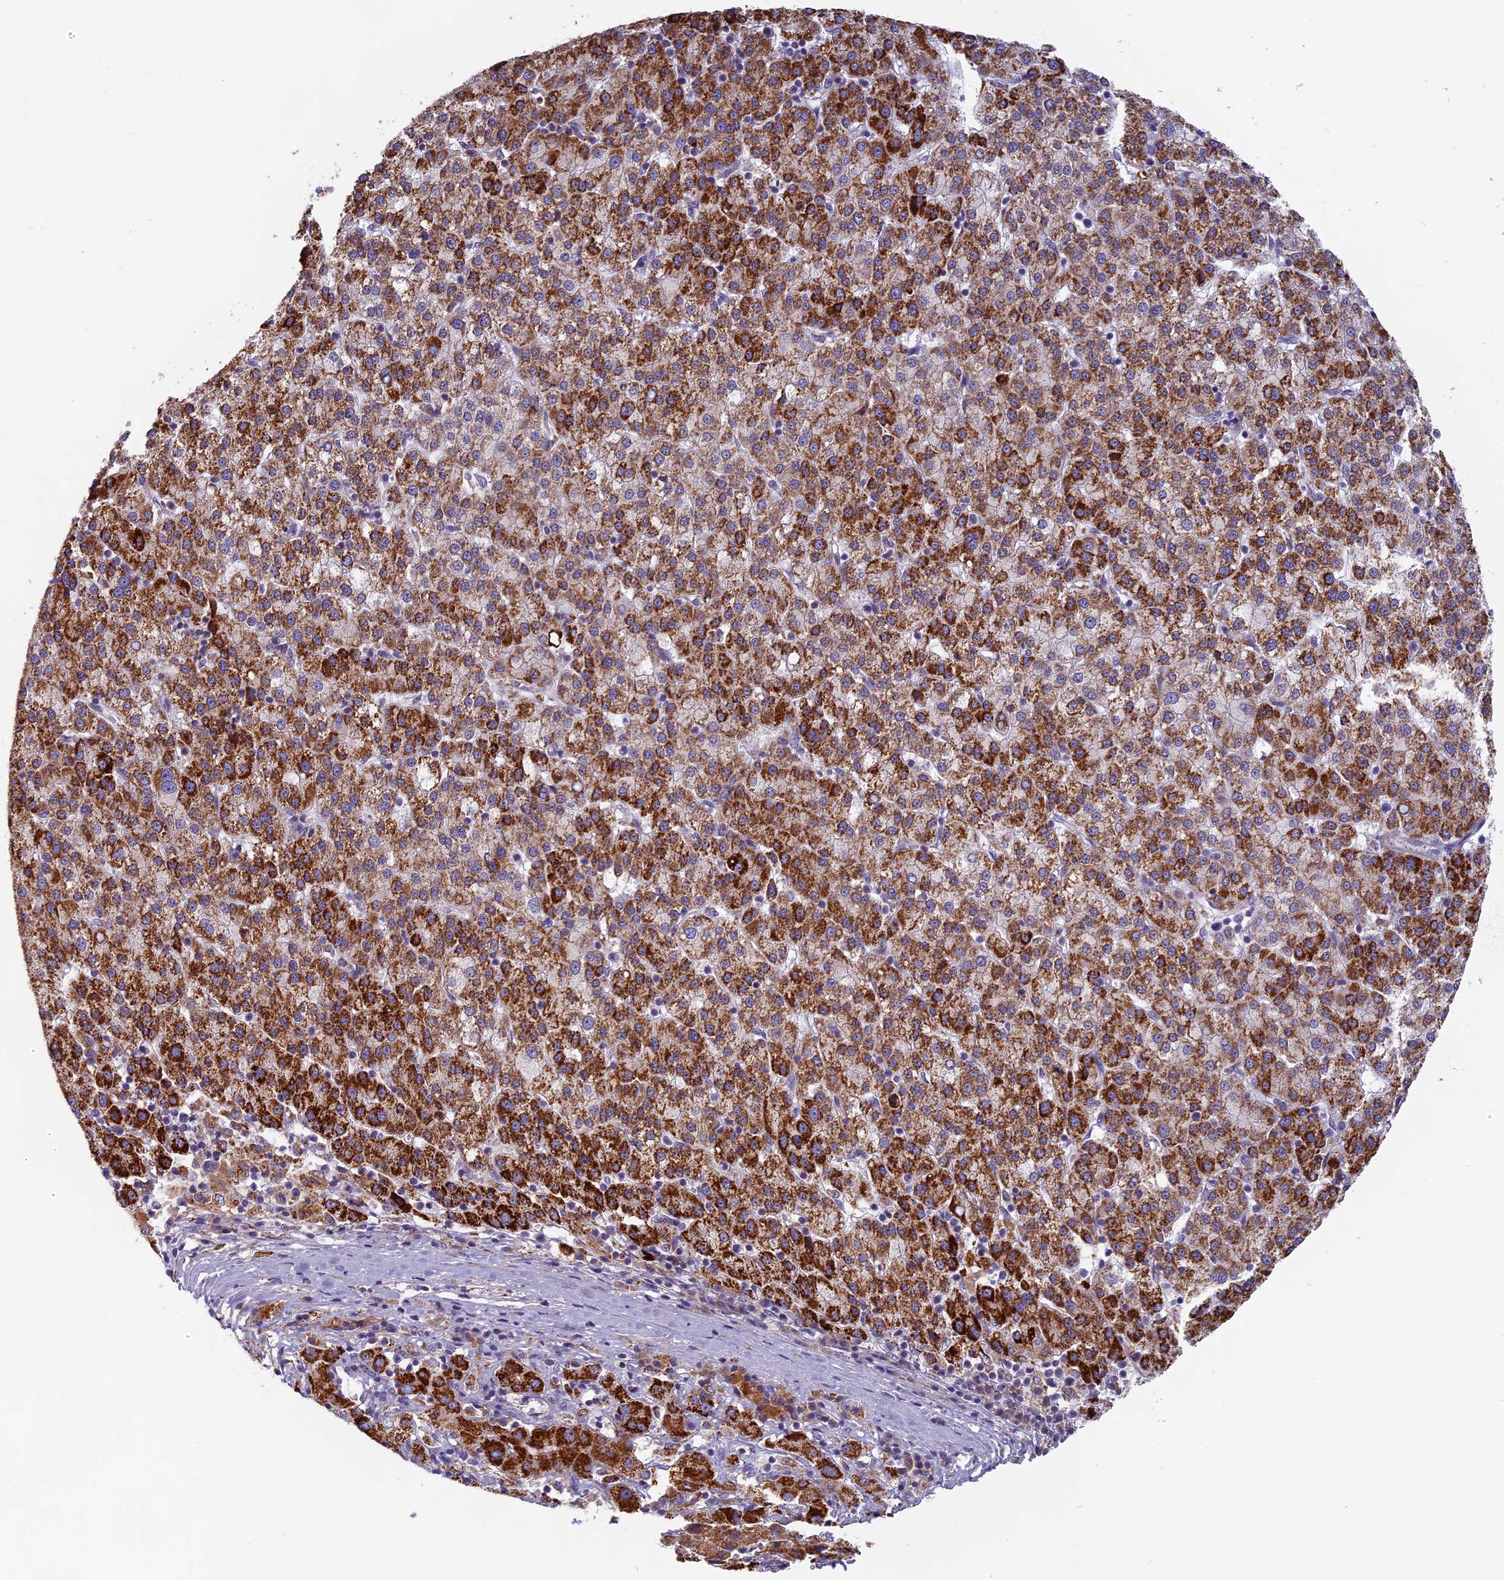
{"staining": {"intensity": "strong", "quantity": ">75%", "location": "cytoplasmic/membranous"}, "tissue": "liver cancer", "cell_type": "Tumor cells", "image_type": "cancer", "snomed": [{"axis": "morphology", "description": "Carcinoma, Hepatocellular, NOS"}, {"axis": "topography", "description": "Liver"}], "caption": "Protein staining of hepatocellular carcinoma (liver) tissue exhibits strong cytoplasmic/membranous positivity in about >75% of tumor cells.", "gene": "SEMA7A", "patient": {"sex": "female", "age": 58}}